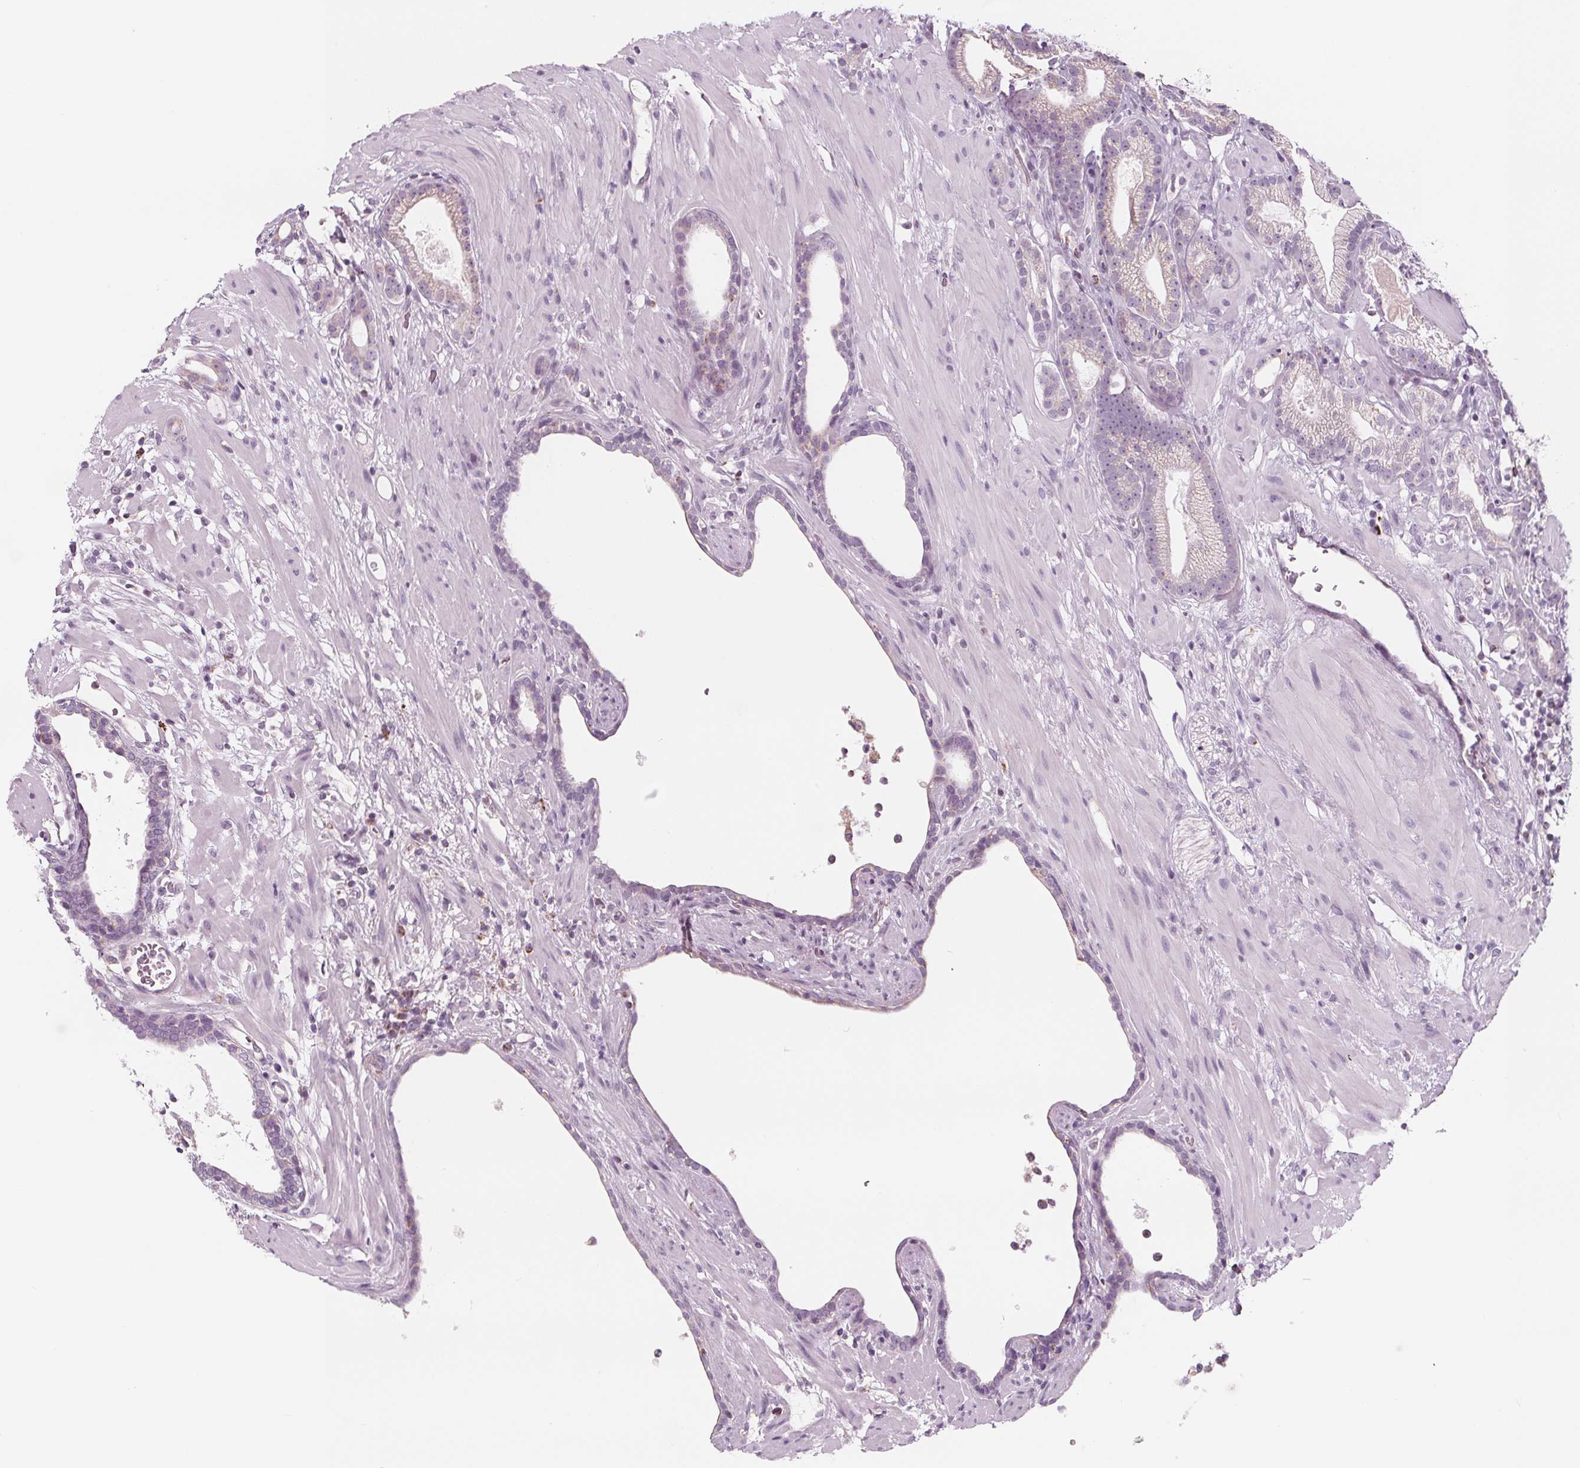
{"staining": {"intensity": "negative", "quantity": "none", "location": "none"}, "tissue": "prostate cancer", "cell_type": "Tumor cells", "image_type": "cancer", "snomed": [{"axis": "morphology", "description": "Adenocarcinoma, Low grade"}, {"axis": "topography", "description": "Prostate"}], "caption": "Prostate cancer (adenocarcinoma (low-grade)) was stained to show a protein in brown. There is no significant expression in tumor cells.", "gene": "IL17C", "patient": {"sex": "male", "age": 57}}